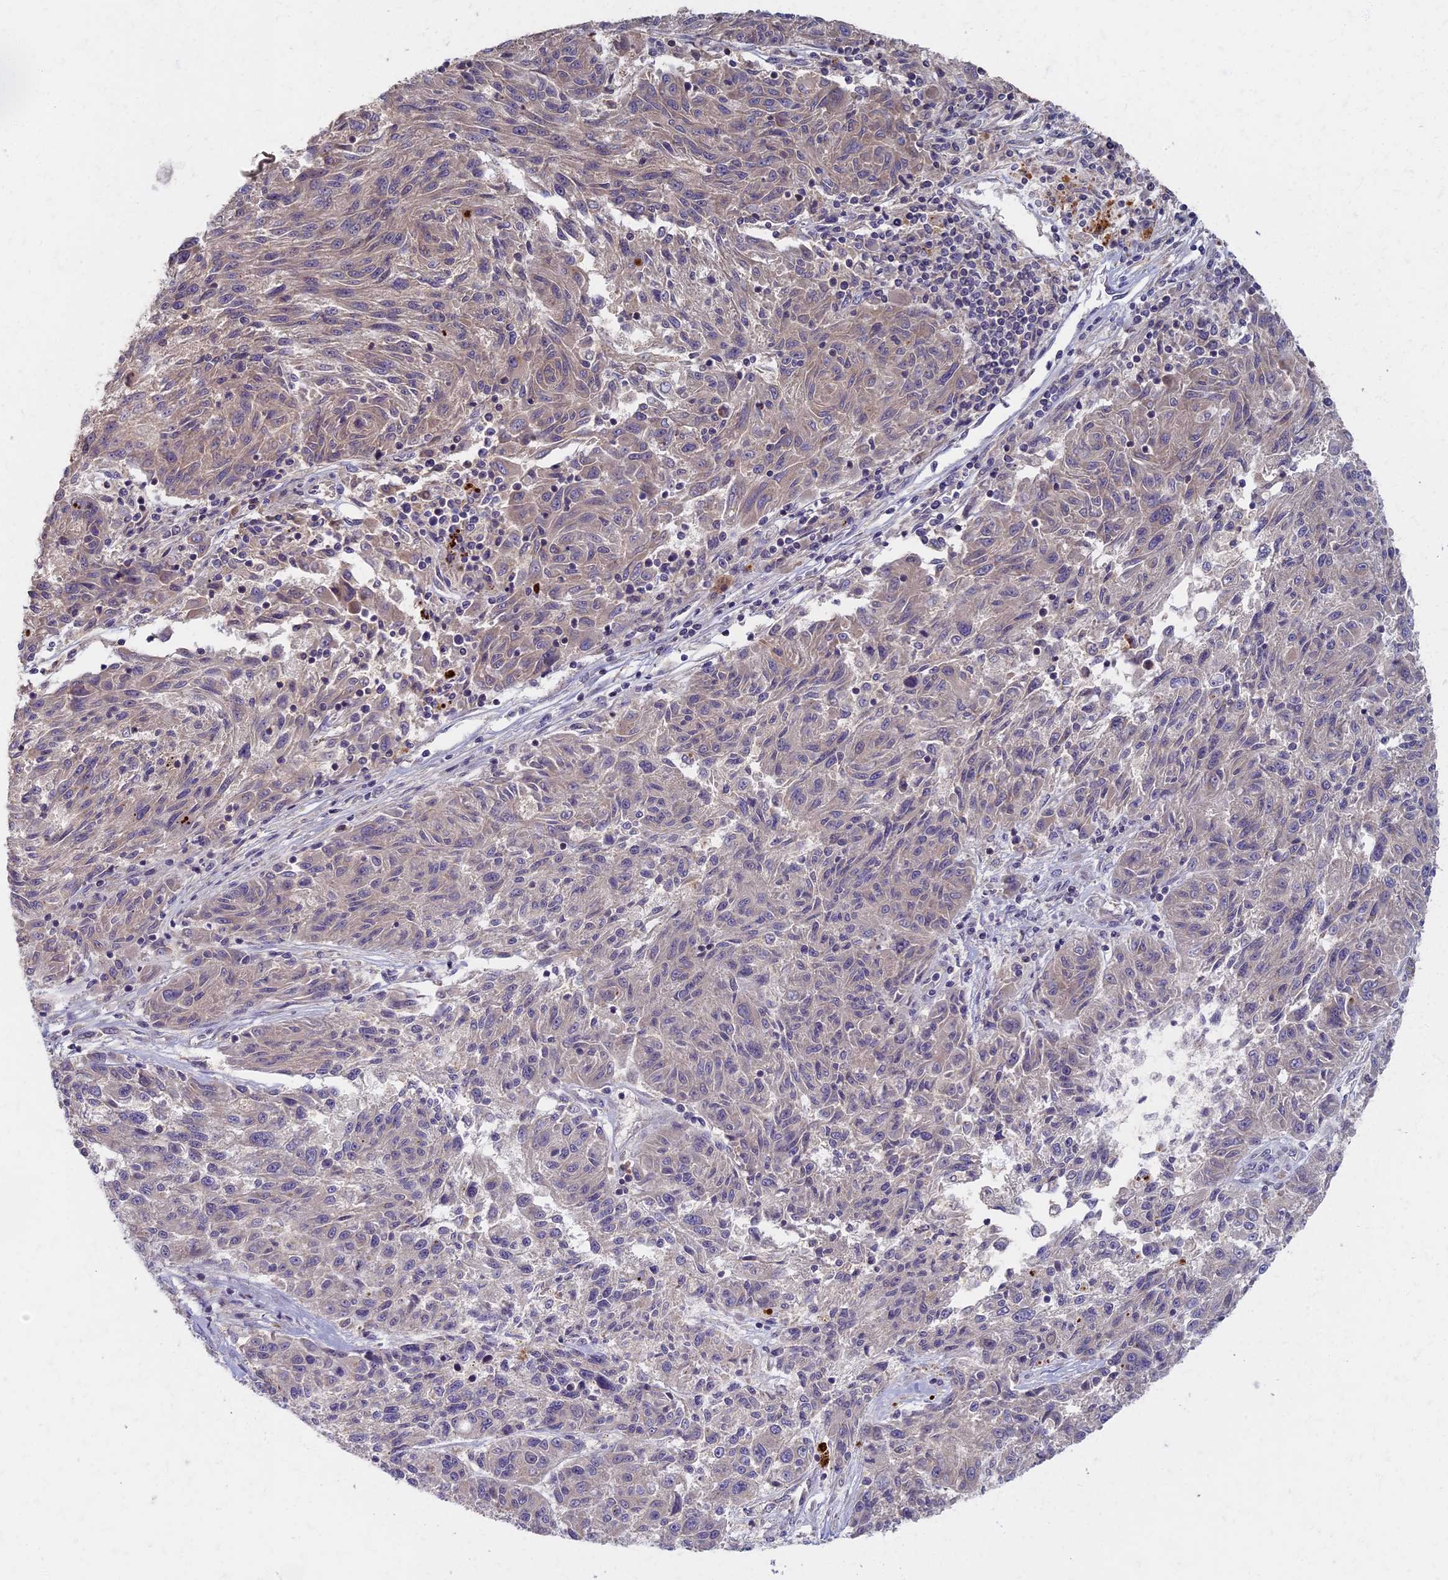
{"staining": {"intensity": "negative", "quantity": "none", "location": "none"}, "tissue": "melanoma", "cell_type": "Tumor cells", "image_type": "cancer", "snomed": [{"axis": "morphology", "description": "Malignant melanoma, NOS"}, {"axis": "topography", "description": "Skin"}], "caption": "Immunohistochemical staining of malignant melanoma reveals no significant positivity in tumor cells. (Stains: DAB IHC with hematoxylin counter stain, Microscopy: brightfield microscopy at high magnification).", "gene": "AP4E1", "patient": {"sex": "male", "age": 53}}